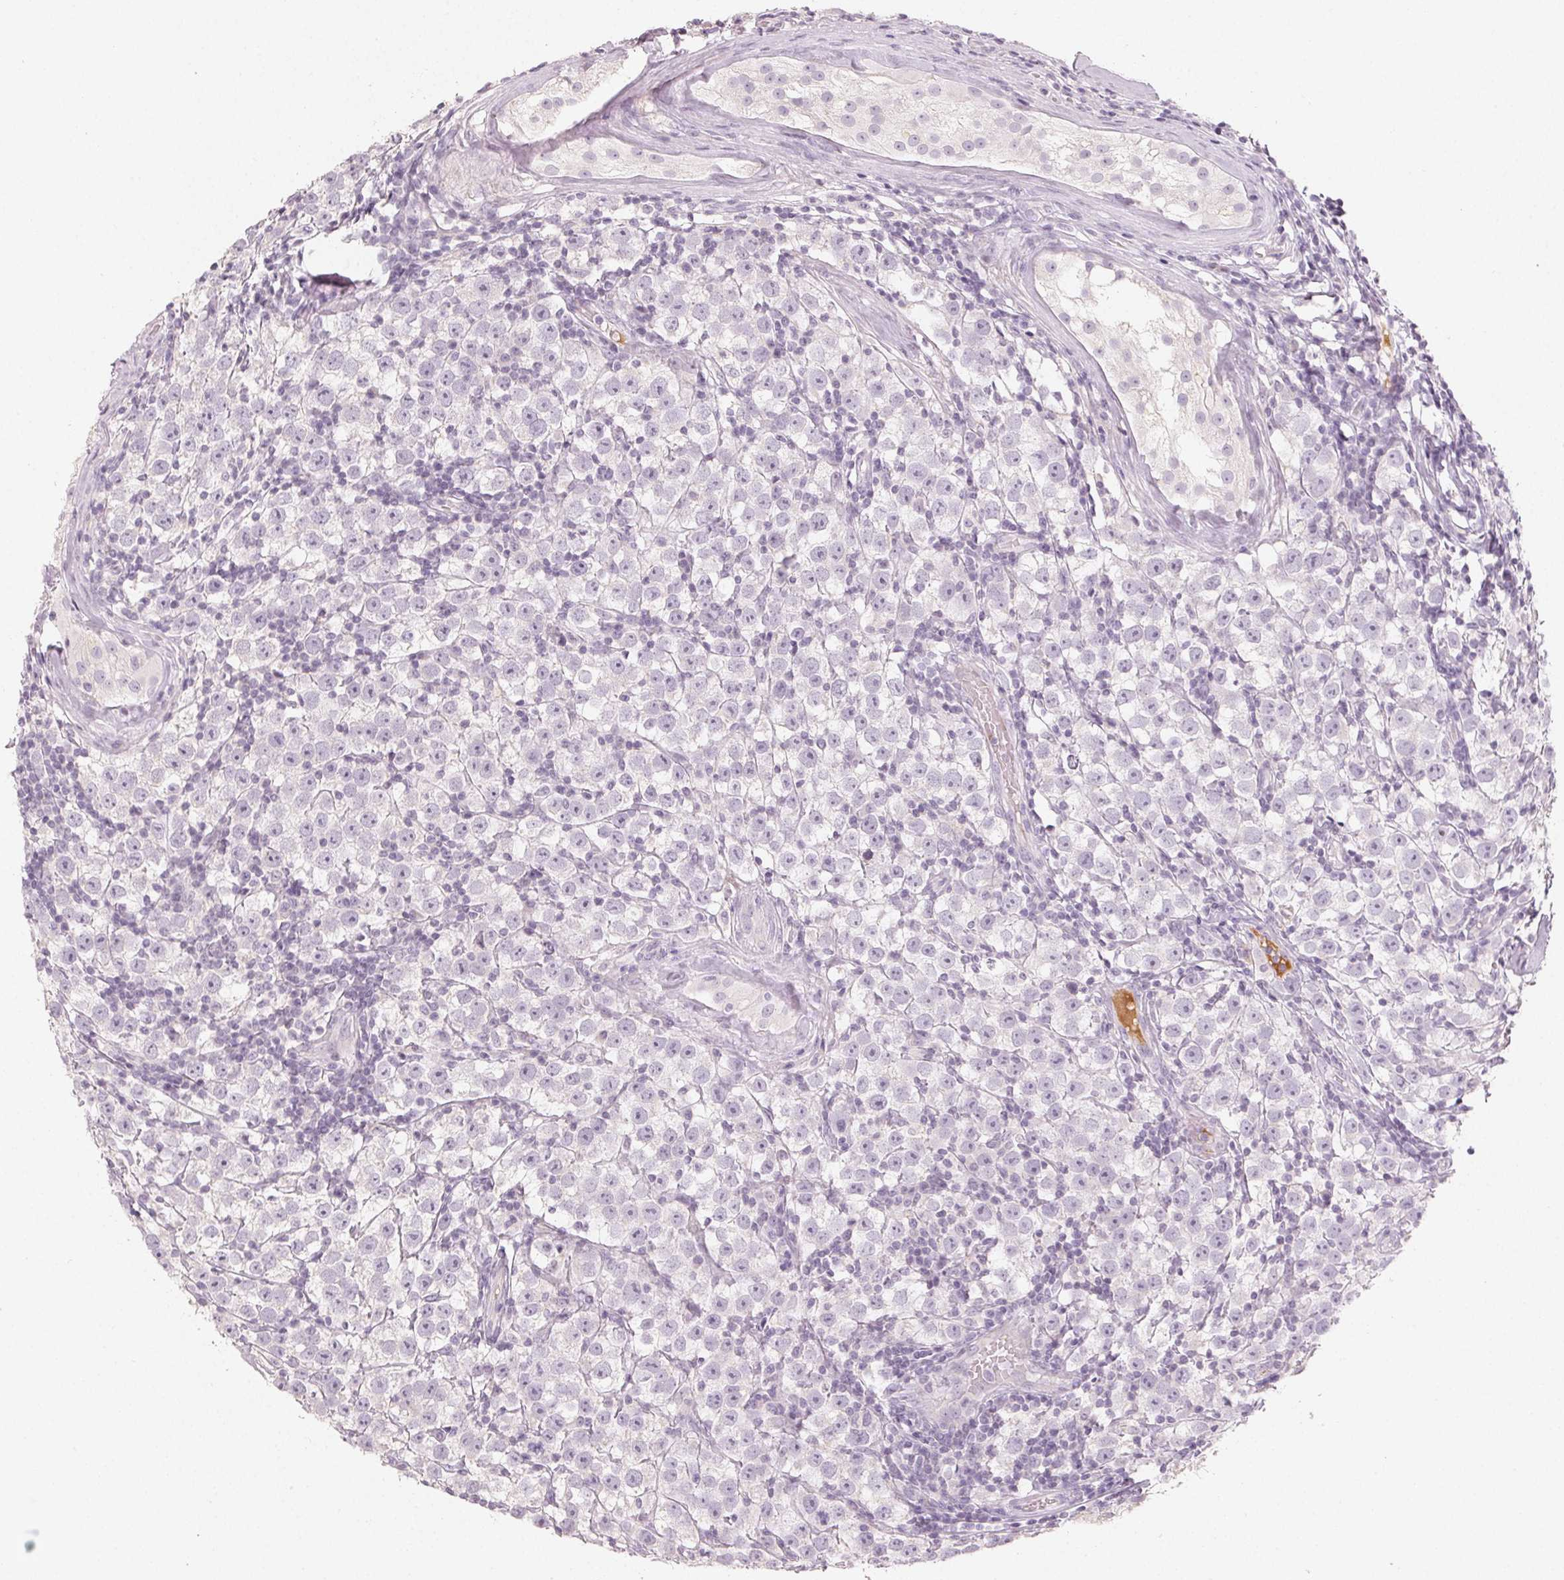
{"staining": {"intensity": "negative", "quantity": "none", "location": "none"}, "tissue": "urothelial cancer", "cell_type": "Tumor cells", "image_type": "cancer", "snomed": [{"axis": "morphology", "description": "Normal tissue, NOS"}, {"axis": "morphology", "description": "Urothelial carcinoma, High grade"}, {"axis": "morphology", "description": "Seminoma, NOS"}, {"axis": "morphology", "description": "Carcinoma, Embryonal, NOS"}, {"axis": "topography", "description": "Urinary bladder"}, {"axis": "topography", "description": "Testis"}], "caption": "Immunohistochemistry (IHC) image of neoplastic tissue: seminoma stained with DAB (3,3'-diaminobenzidine) shows no significant protein staining in tumor cells.", "gene": "LVRN", "patient": {"sex": "male", "age": 41}}